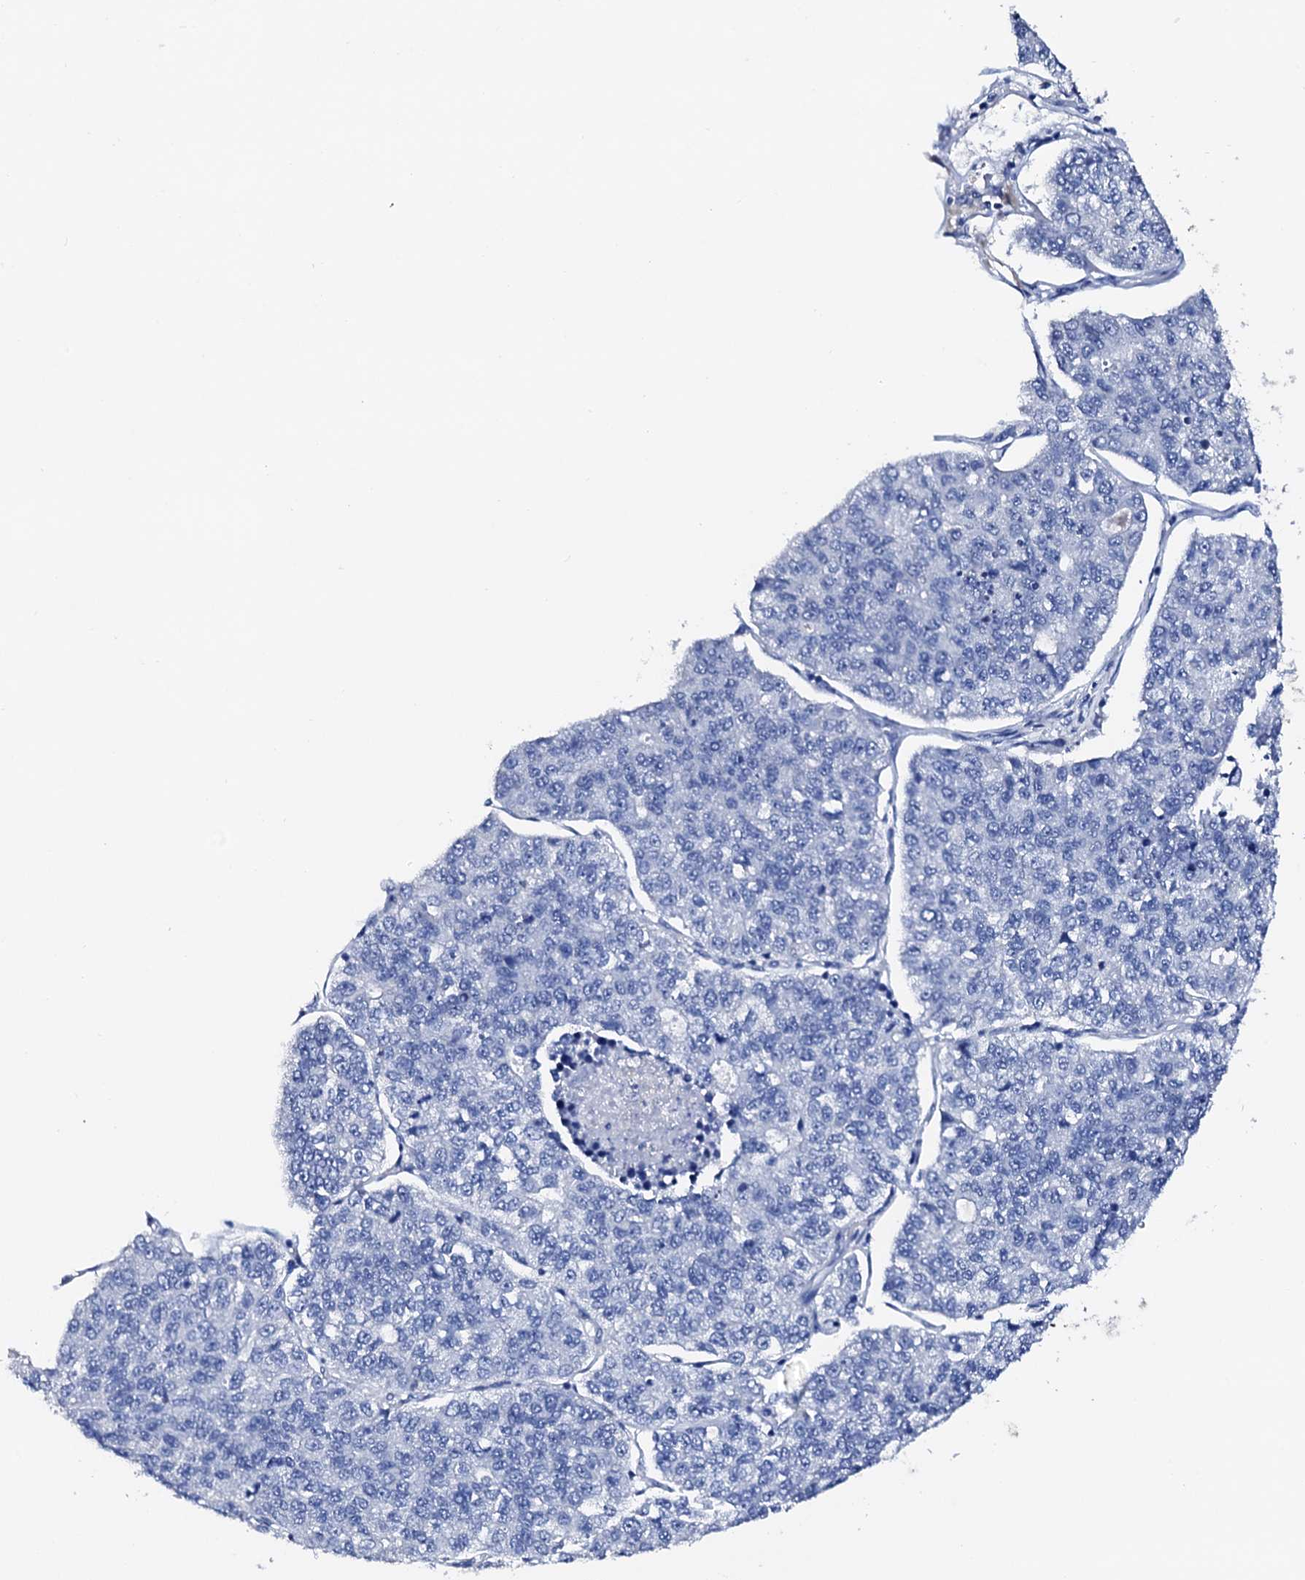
{"staining": {"intensity": "negative", "quantity": "none", "location": "none"}, "tissue": "lung cancer", "cell_type": "Tumor cells", "image_type": "cancer", "snomed": [{"axis": "morphology", "description": "Adenocarcinoma, NOS"}, {"axis": "topography", "description": "Lung"}], "caption": "High power microscopy image of an IHC photomicrograph of lung adenocarcinoma, revealing no significant expression in tumor cells.", "gene": "NRIP2", "patient": {"sex": "male", "age": 49}}